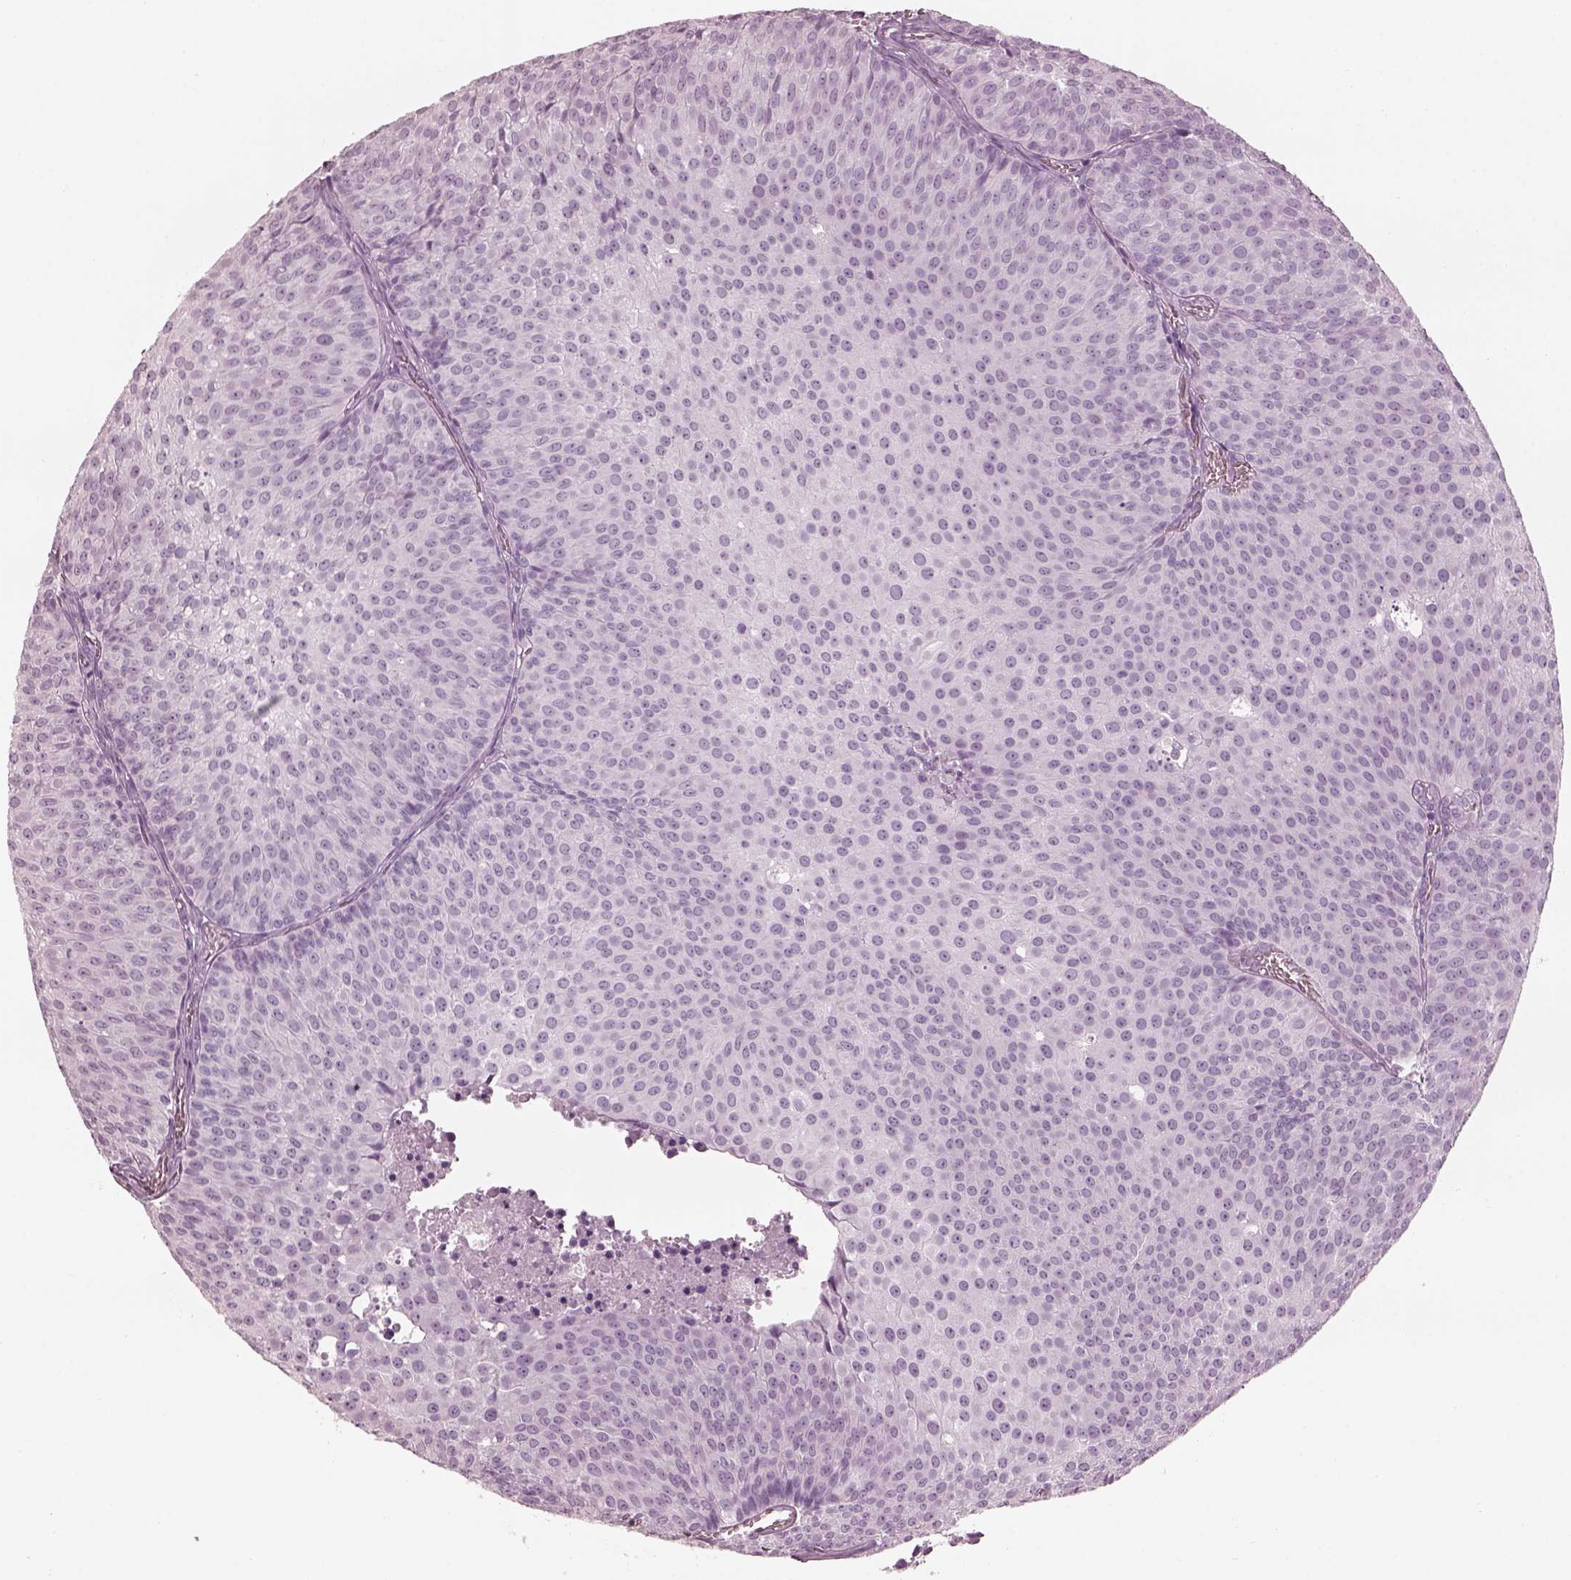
{"staining": {"intensity": "negative", "quantity": "none", "location": "none"}, "tissue": "urothelial cancer", "cell_type": "Tumor cells", "image_type": "cancer", "snomed": [{"axis": "morphology", "description": "Urothelial carcinoma, Low grade"}, {"axis": "topography", "description": "Urinary bladder"}], "caption": "Immunohistochemical staining of urothelial carcinoma (low-grade) shows no significant expression in tumor cells. (DAB IHC, high magnification).", "gene": "FABP9", "patient": {"sex": "male", "age": 63}}